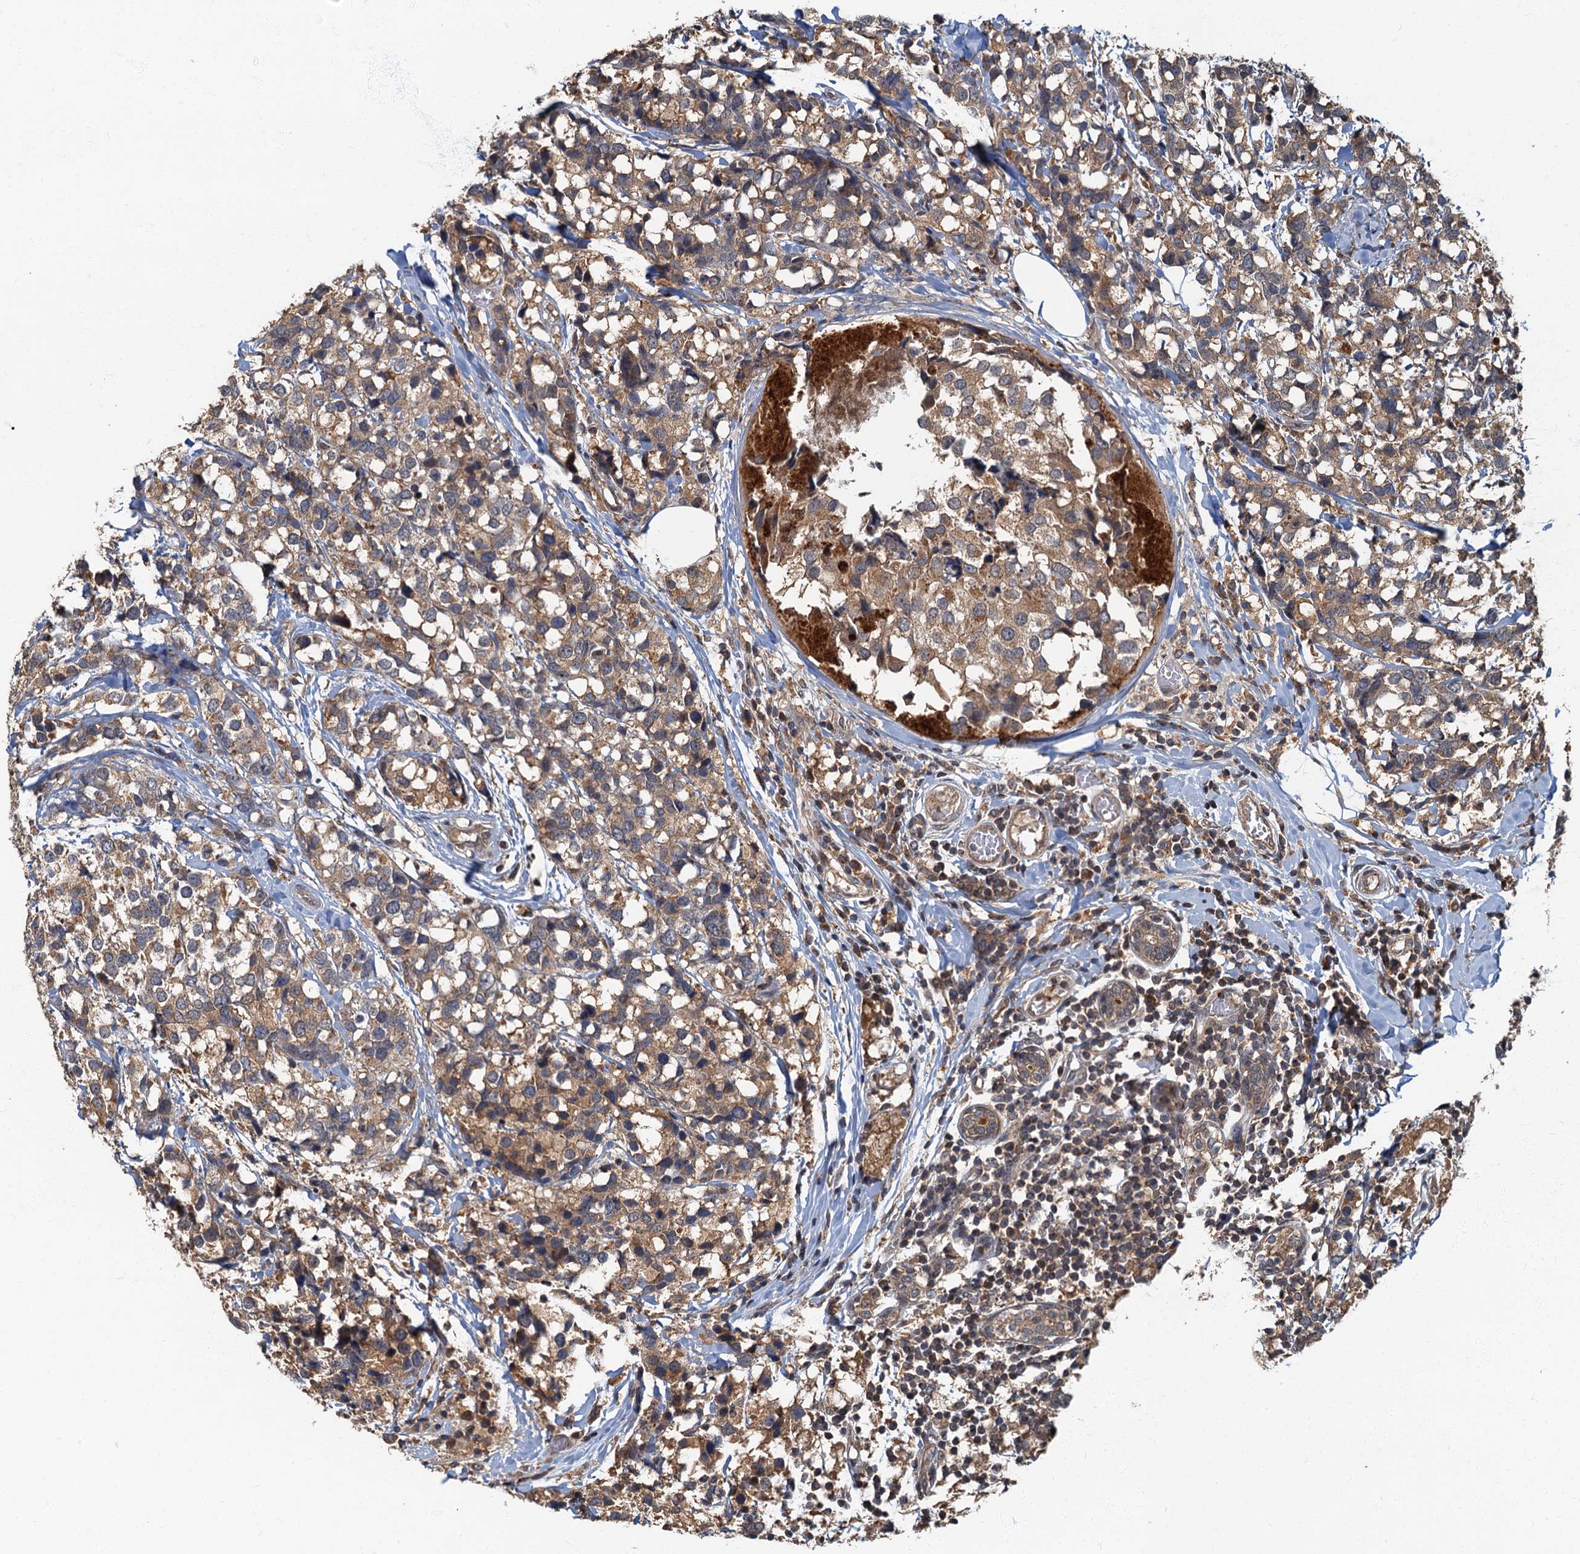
{"staining": {"intensity": "weak", "quantity": ">75%", "location": "cytoplasmic/membranous"}, "tissue": "breast cancer", "cell_type": "Tumor cells", "image_type": "cancer", "snomed": [{"axis": "morphology", "description": "Lobular carcinoma"}, {"axis": "topography", "description": "Breast"}], "caption": "Brown immunohistochemical staining in lobular carcinoma (breast) exhibits weak cytoplasmic/membranous staining in about >75% of tumor cells. The staining is performed using DAB (3,3'-diaminobenzidine) brown chromogen to label protein expression. The nuclei are counter-stained blue using hematoxylin.", "gene": "WDCP", "patient": {"sex": "female", "age": 59}}